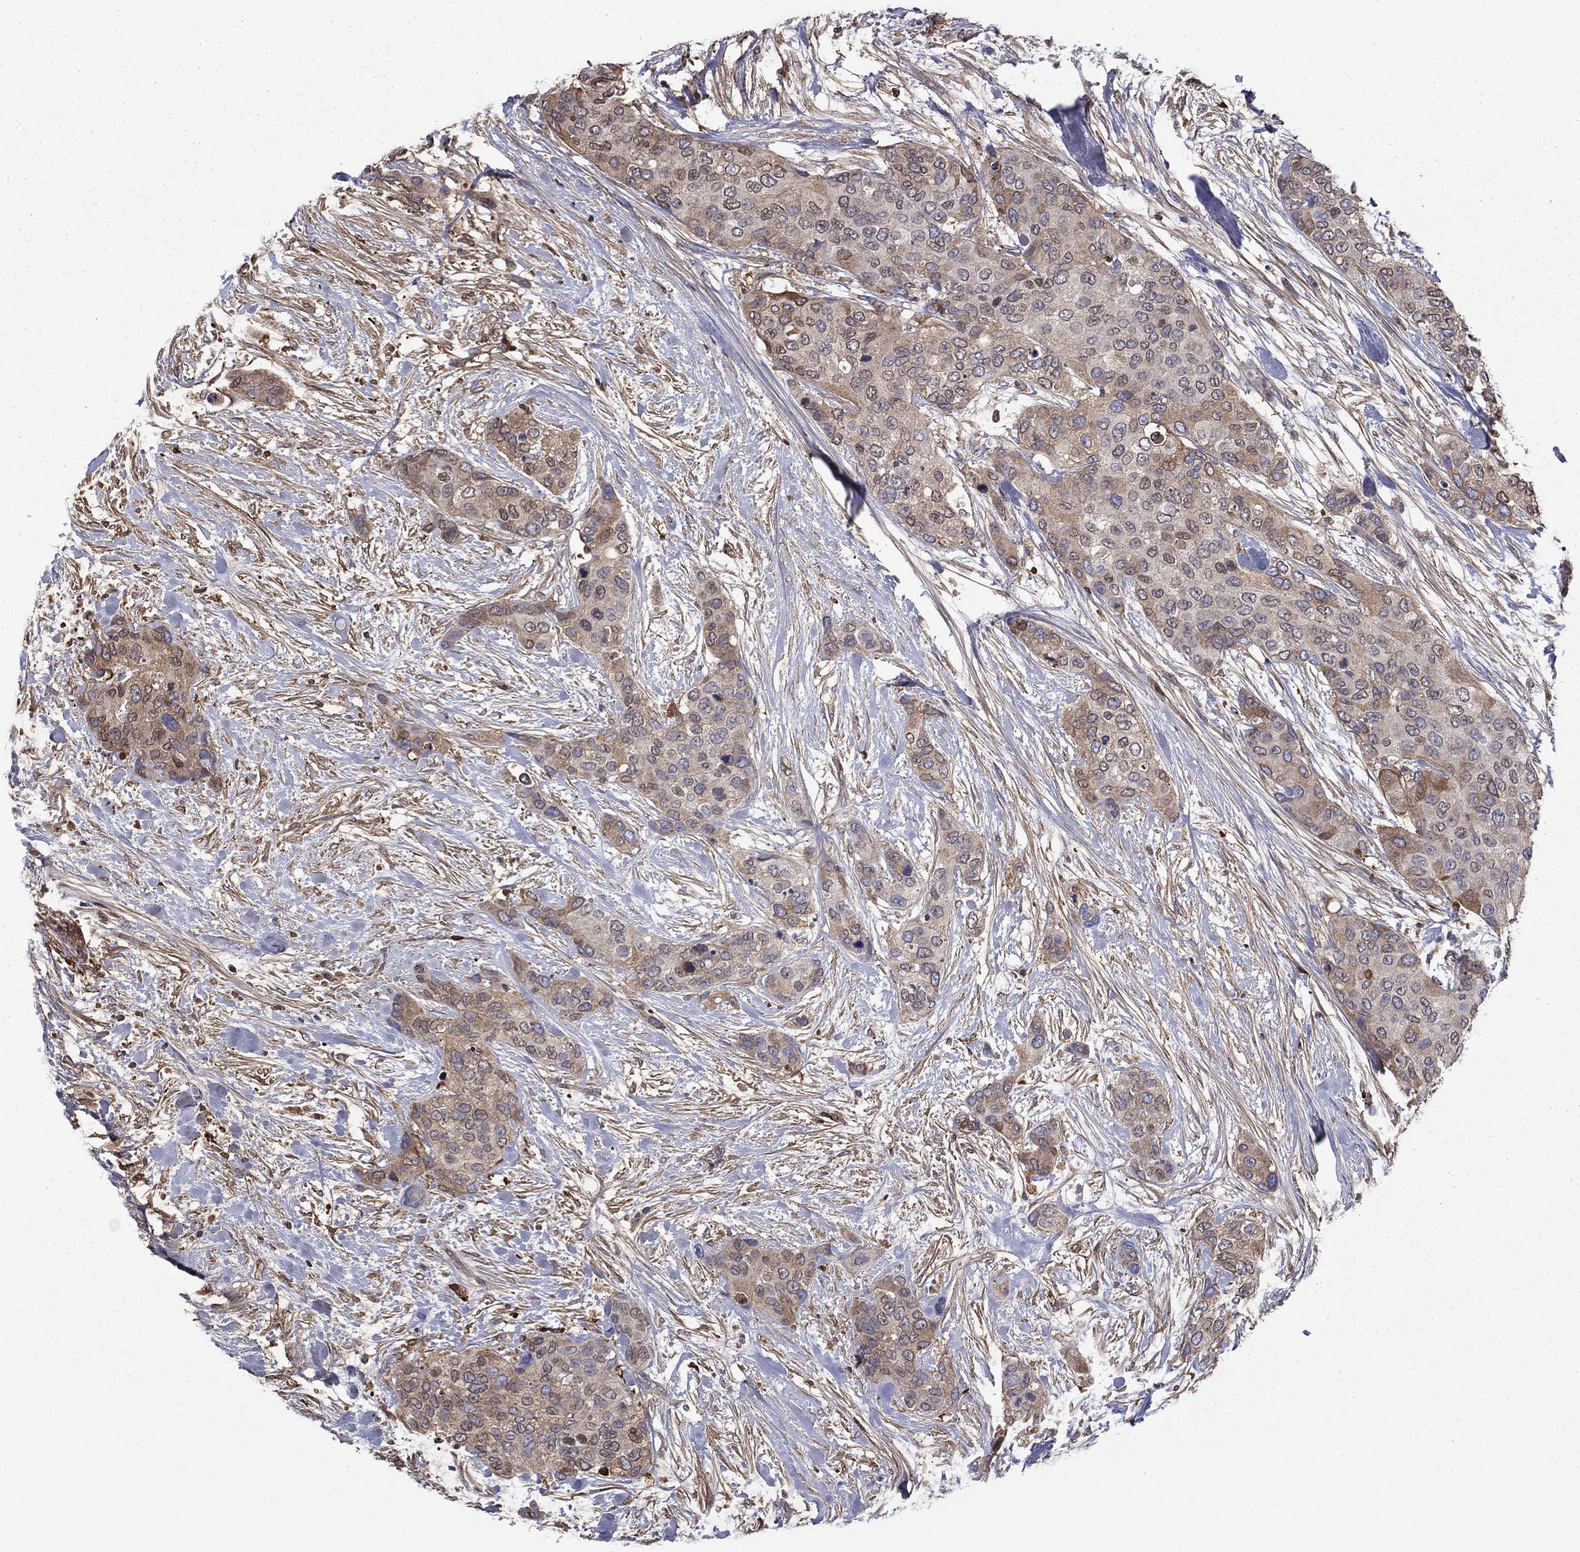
{"staining": {"intensity": "moderate", "quantity": "25%-75%", "location": "cytoplasmic/membranous"}, "tissue": "urothelial cancer", "cell_type": "Tumor cells", "image_type": "cancer", "snomed": [{"axis": "morphology", "description": "Urothelial carcinoma, High grade"}, {"axis": "topography", "description": "Urinary bladder"}], "caption": "An image of human urothelial cancer stained for a protein displays moderate cytoplasmic/membranous brown staining in tumor cells.", "gene": "HPX", "patient": {"sex": "male", "age": 77}}